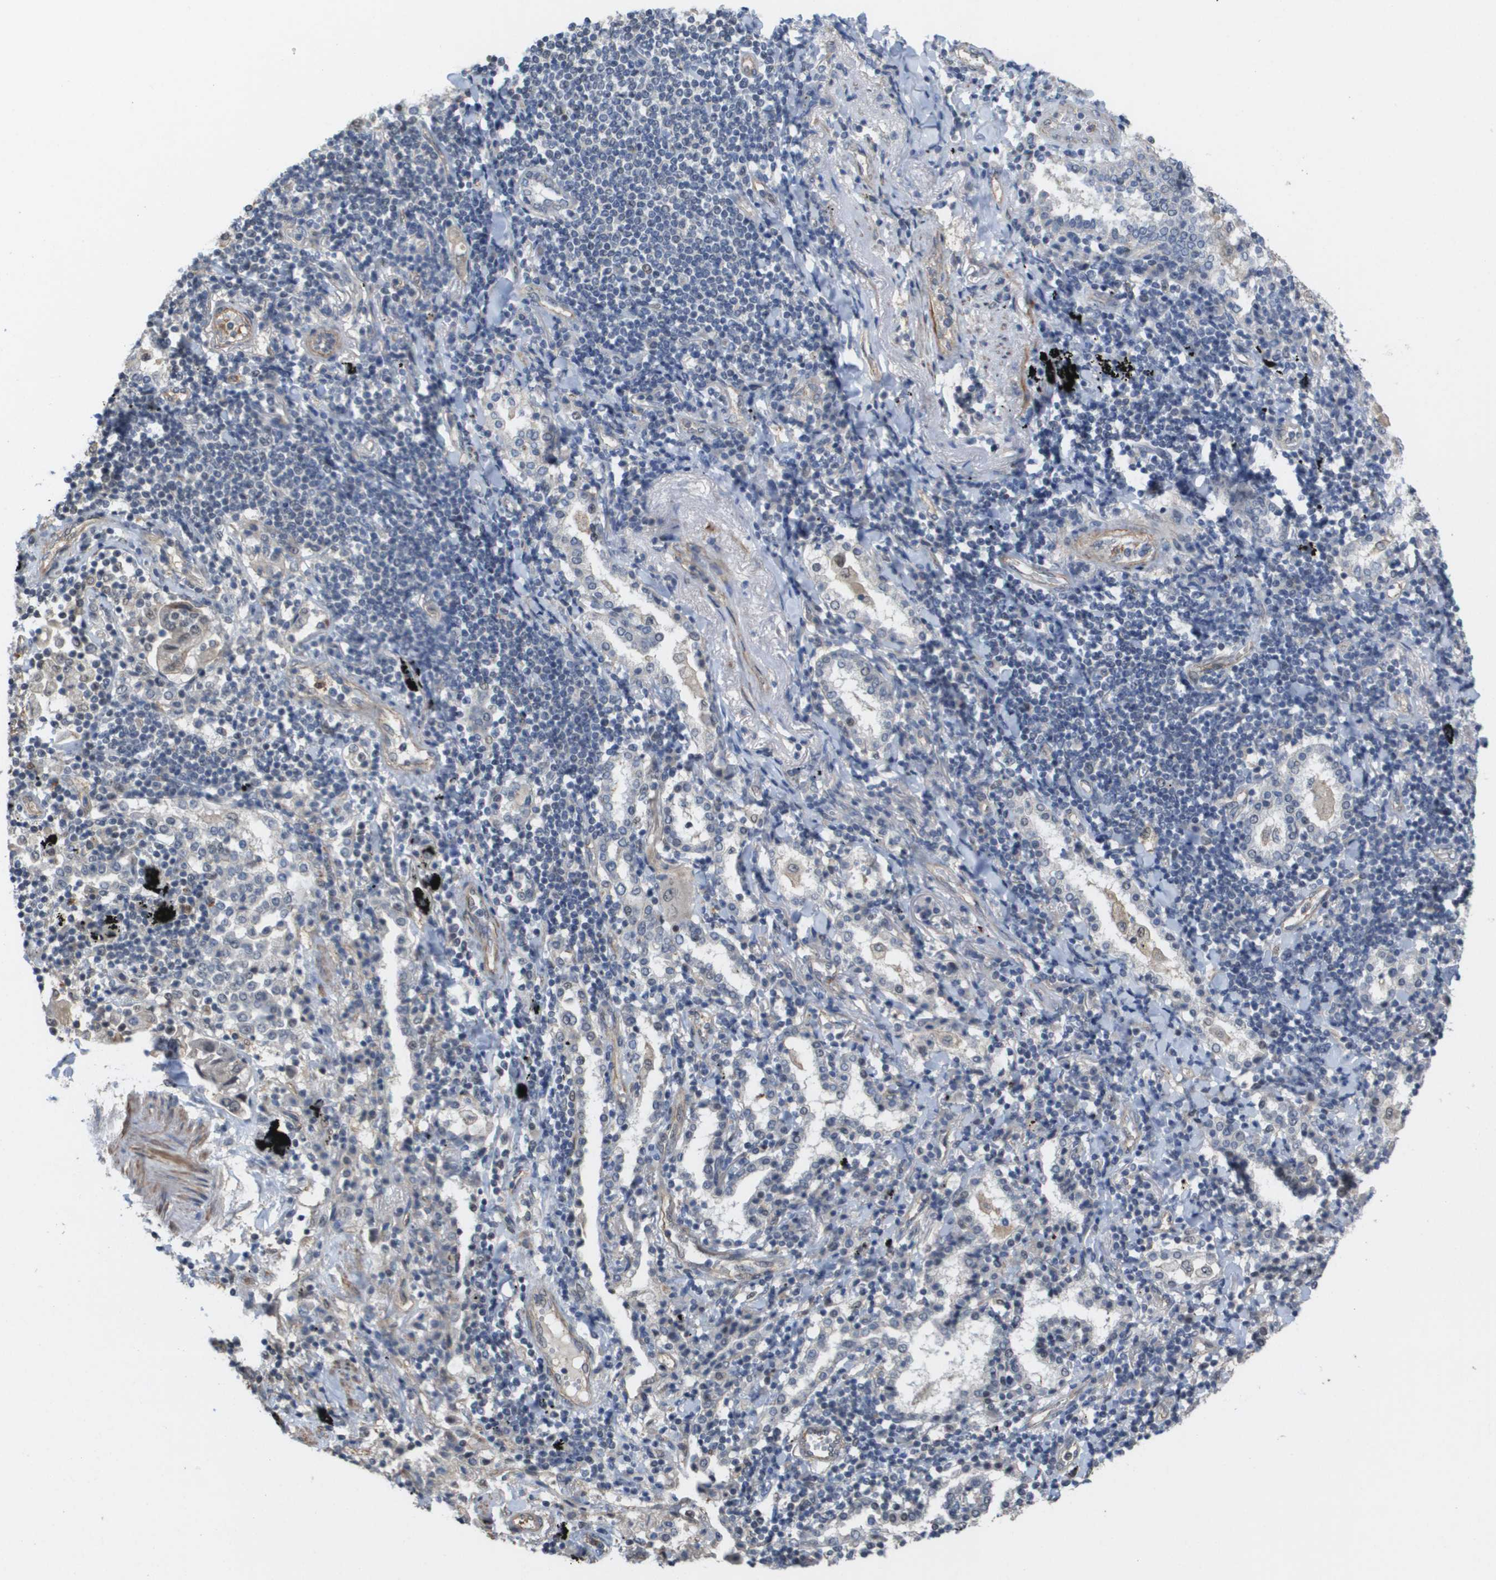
{"staining": {"intensity": "negative", "quantity": "none", "location": "none"}, "tissue": "lung cancer", "cell_type": "Tumor cells", "image_type": "cancer", "snomed": [{"axis": "morphology", "description": "Adenocarcinoma, NOS"}, {"axis": "topography", "description": "Lung"}], "caption": "This is a histopathology image of immunohistochemistry (IHC) staining of lung cancer, which shows no positivity in tumor cells.", "gene": "RNF112", "patient": {"sex": "female", "age": 65}}